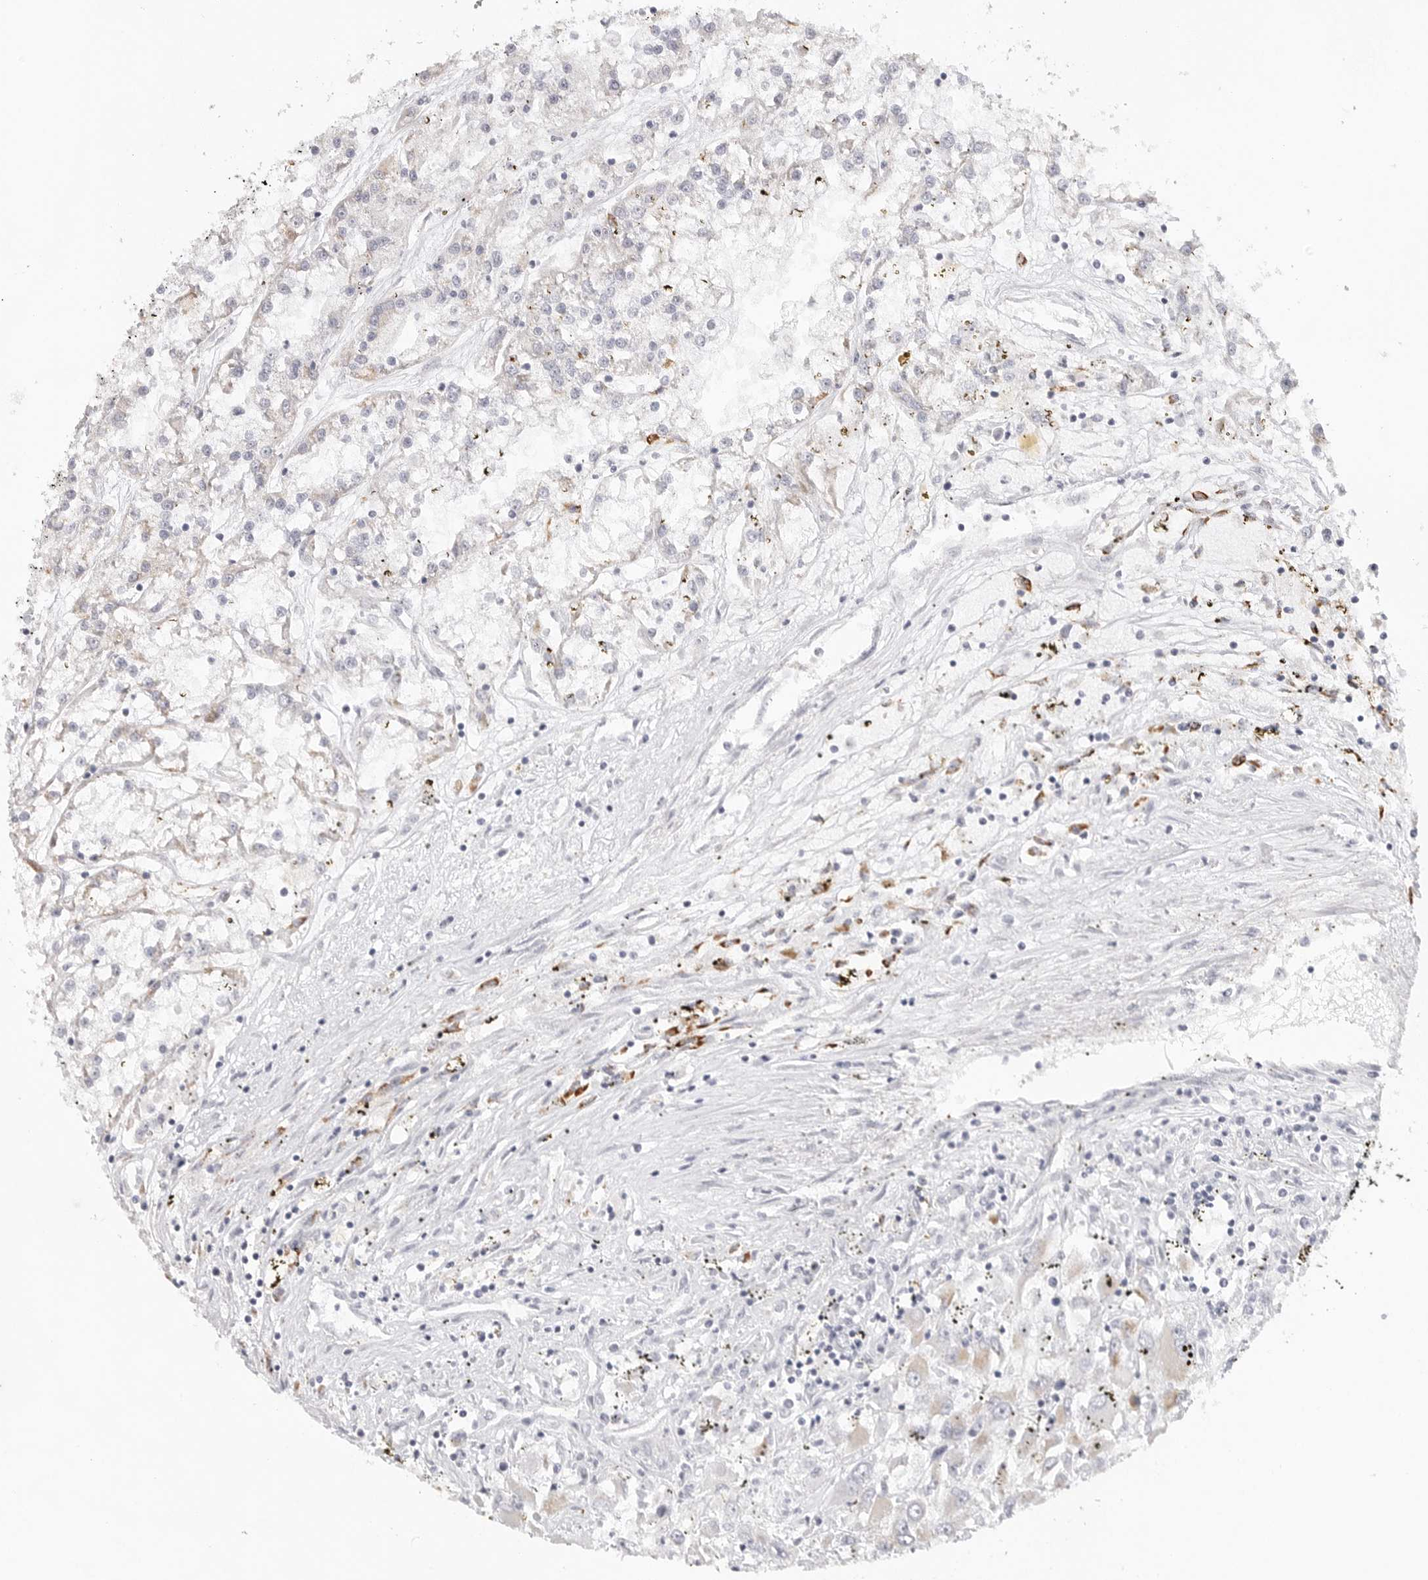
{"staining": {"intensity": "weak", "quantity": "<25%", "location": "cytoplasmic/membranous"}, "tissue": "renal cancer", "cell_type": "Tumor cells", "image_type": "cancer", "snomed": [{"axis": "morphology", "description": "Adenocarcinoma, NOS"}, {"axis": "topography", "description": "Kidney"}], "caption": "DAB (3,3'-diaminobenzidine) immunohistochemical staining of human renal cancer (adenocarcinoma) reveals no significant expression in tumor cells. (Immunohistochemistry (ihc), brightfield microscopy, high magnification).", "gene": "ELP3", "patient": {"sex": "female", "age": 52}}